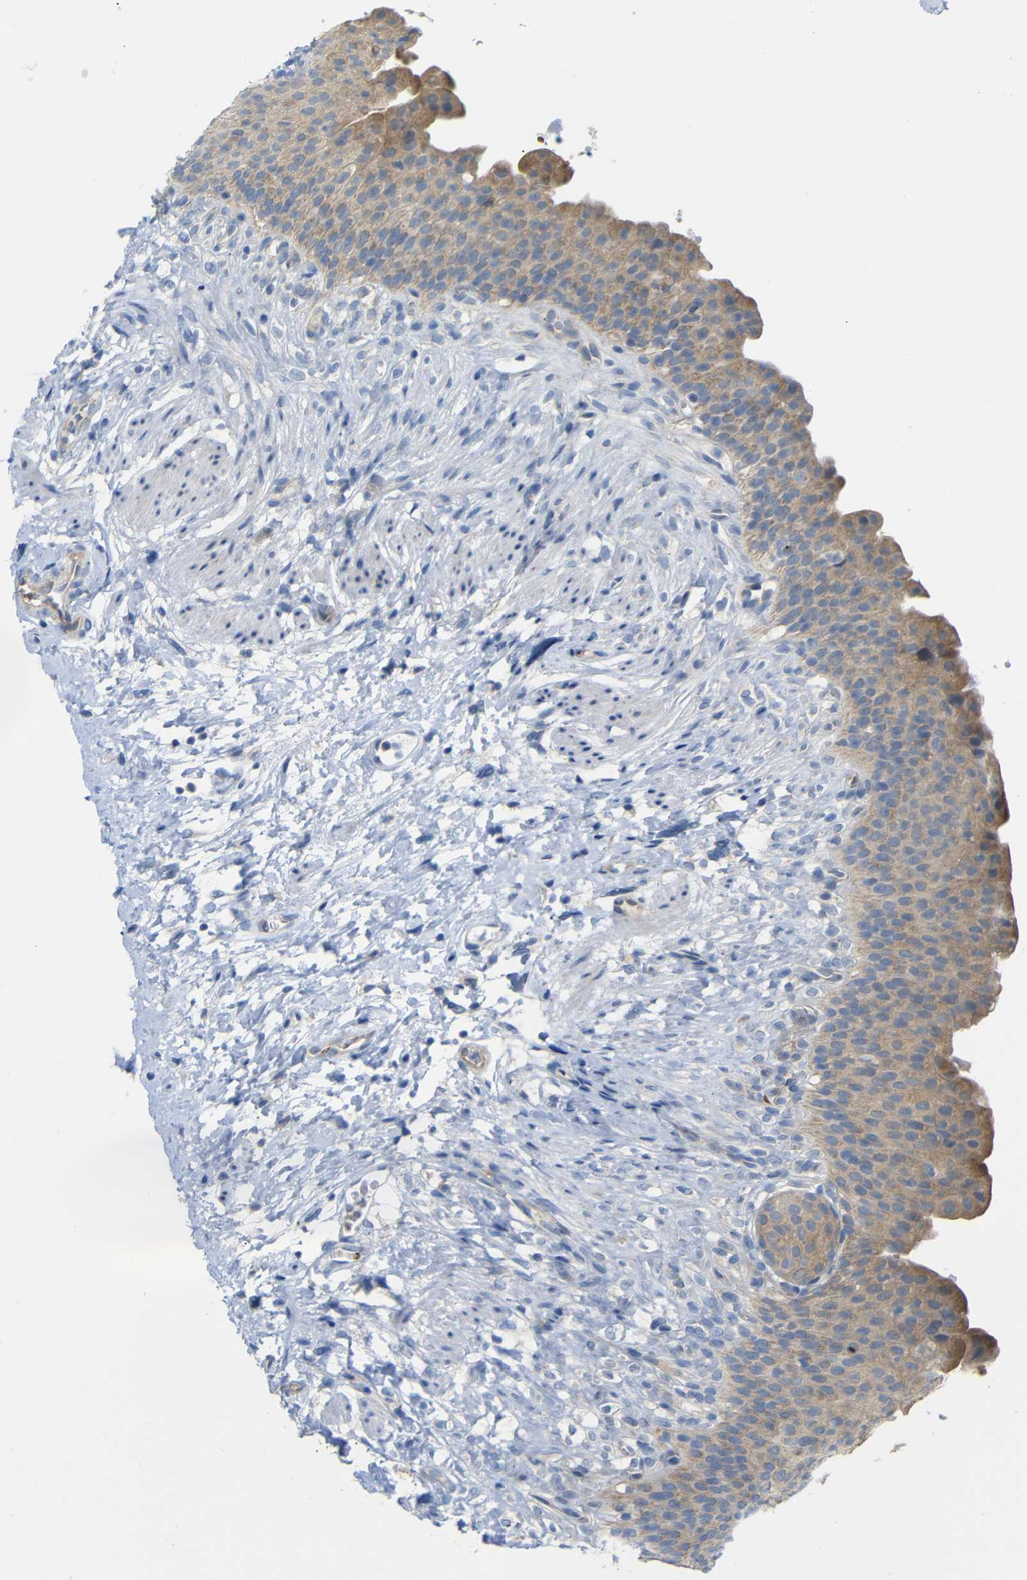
{"staining": {"intensity": "weak", "quantity": ">75%", "location": "cytoplasmic/membranous"}, "tissue": "urinary bladder", "cell_type": "Urothelial cells", "image_type": "normal", "snomed": [{"axis": "morphology", "description": "Normal tissue, NOS"}, {"axis": "topography", "description": "Urinary bladder"}], "caption": "Protein staining of normal urinary bladder exhibits weak cytoplasmic/membranous positivity in approximately >75% of urothelial cells. (Brightfield microscopy of DAB IHC at high magnification).", "gene": "TBC1D32", "patient": {"sex": "female", "age": 79}}